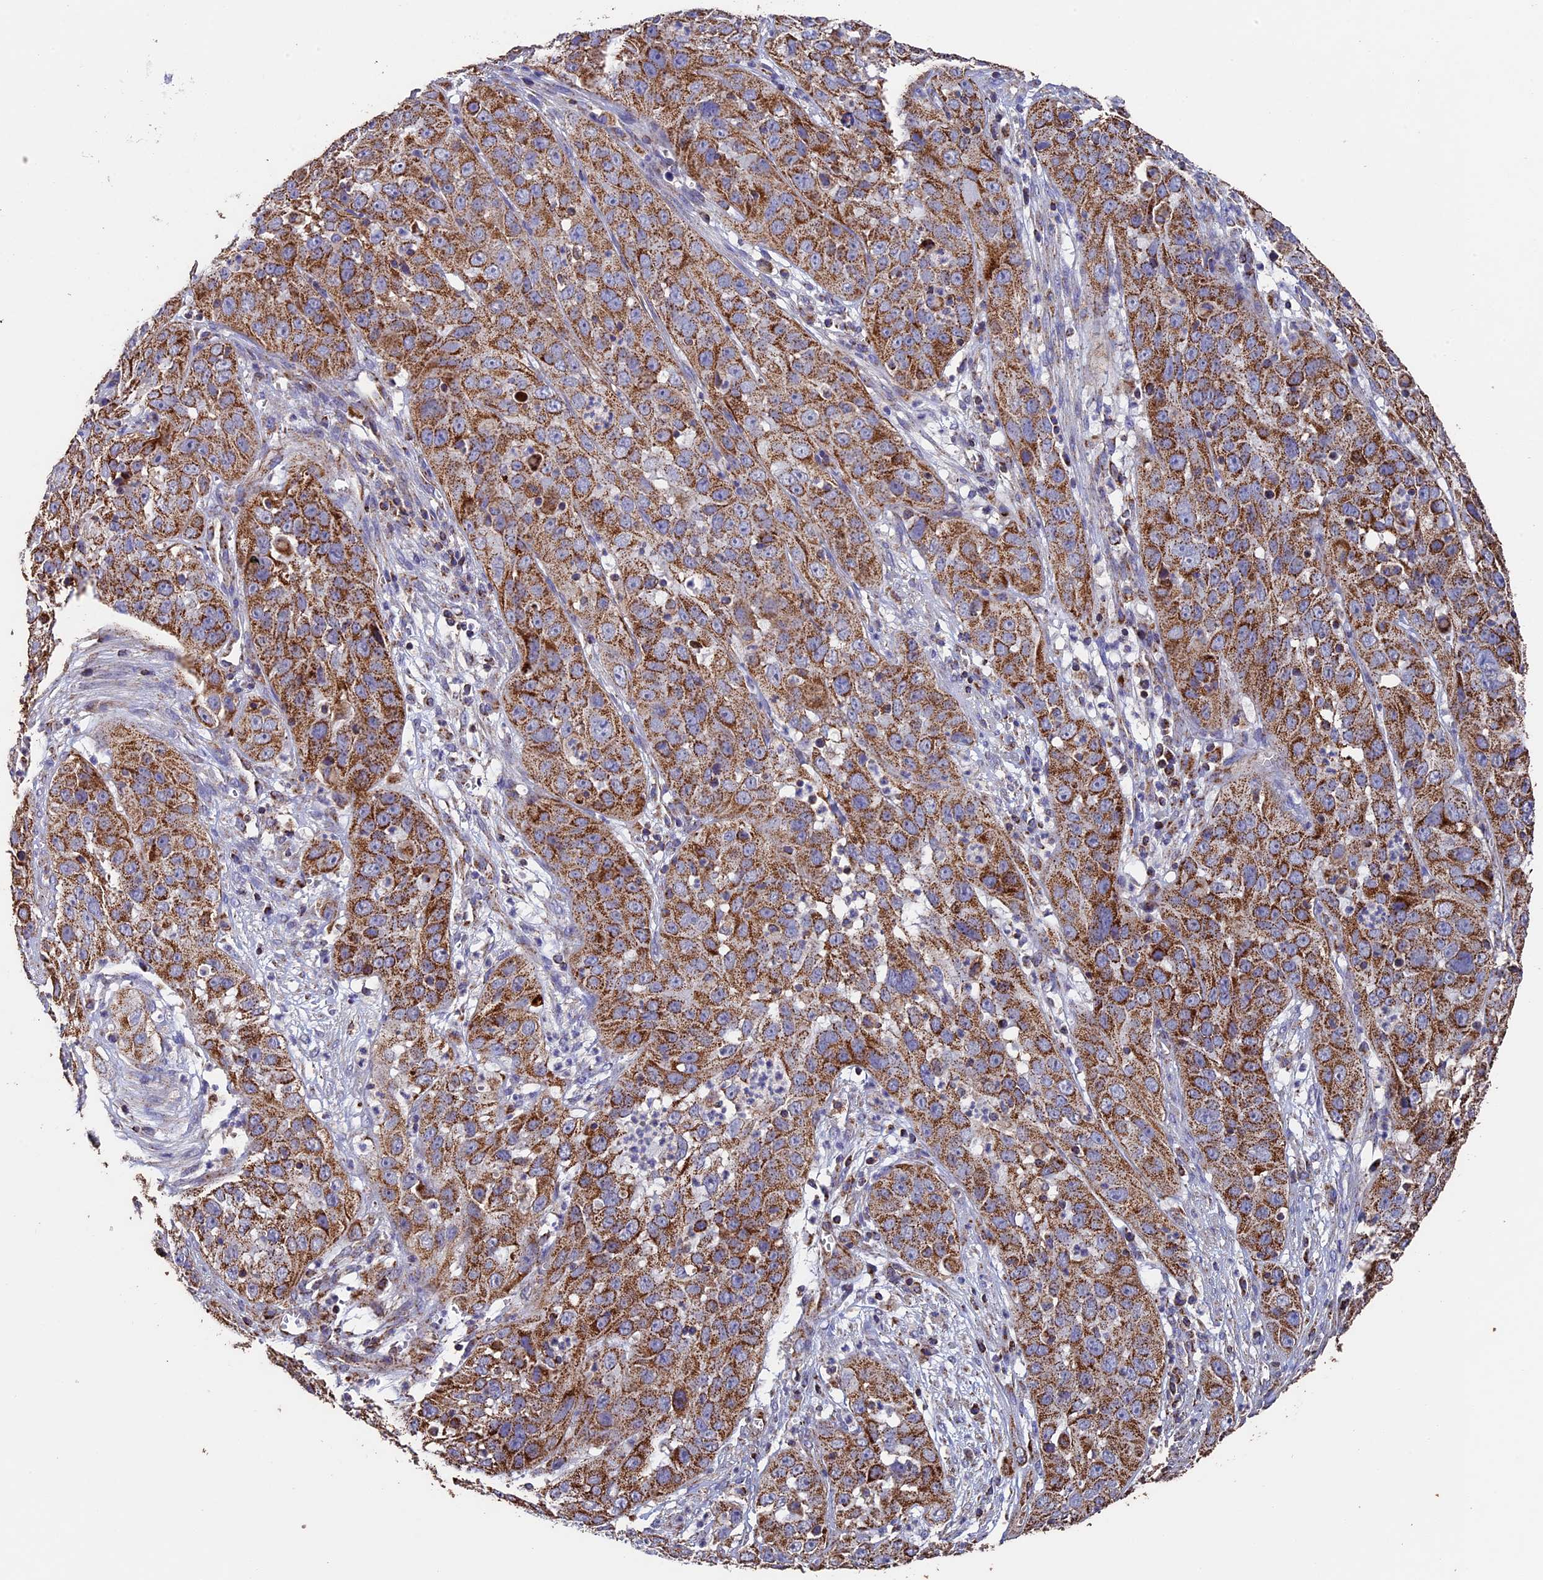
{"staining": {"intensity": "strong", "quantity": ">75%", "location": "cytoplasmic/membranous"}, "tissue": "cervical cancer", "cell_type": "Tumor cells", "image_type": "cancer", "snomed": [{"axis": "morphology", "description": "Squamous cell carcinoma, NOS"}, {"axis": "topography", "description": "Cervix"}], "caption": "DAB (3,3'-diaminobenzidine) immunohistochemical staining of human cervical cancer demonstrates strong cytoplasmic/membranous protein staining in approximately >75% of tumor cells. (brown staining indicates protein expression, while blue staining denotes nuclei).", "gene": "ADAT1", "patient": {"sex": "female", "age": 32}}